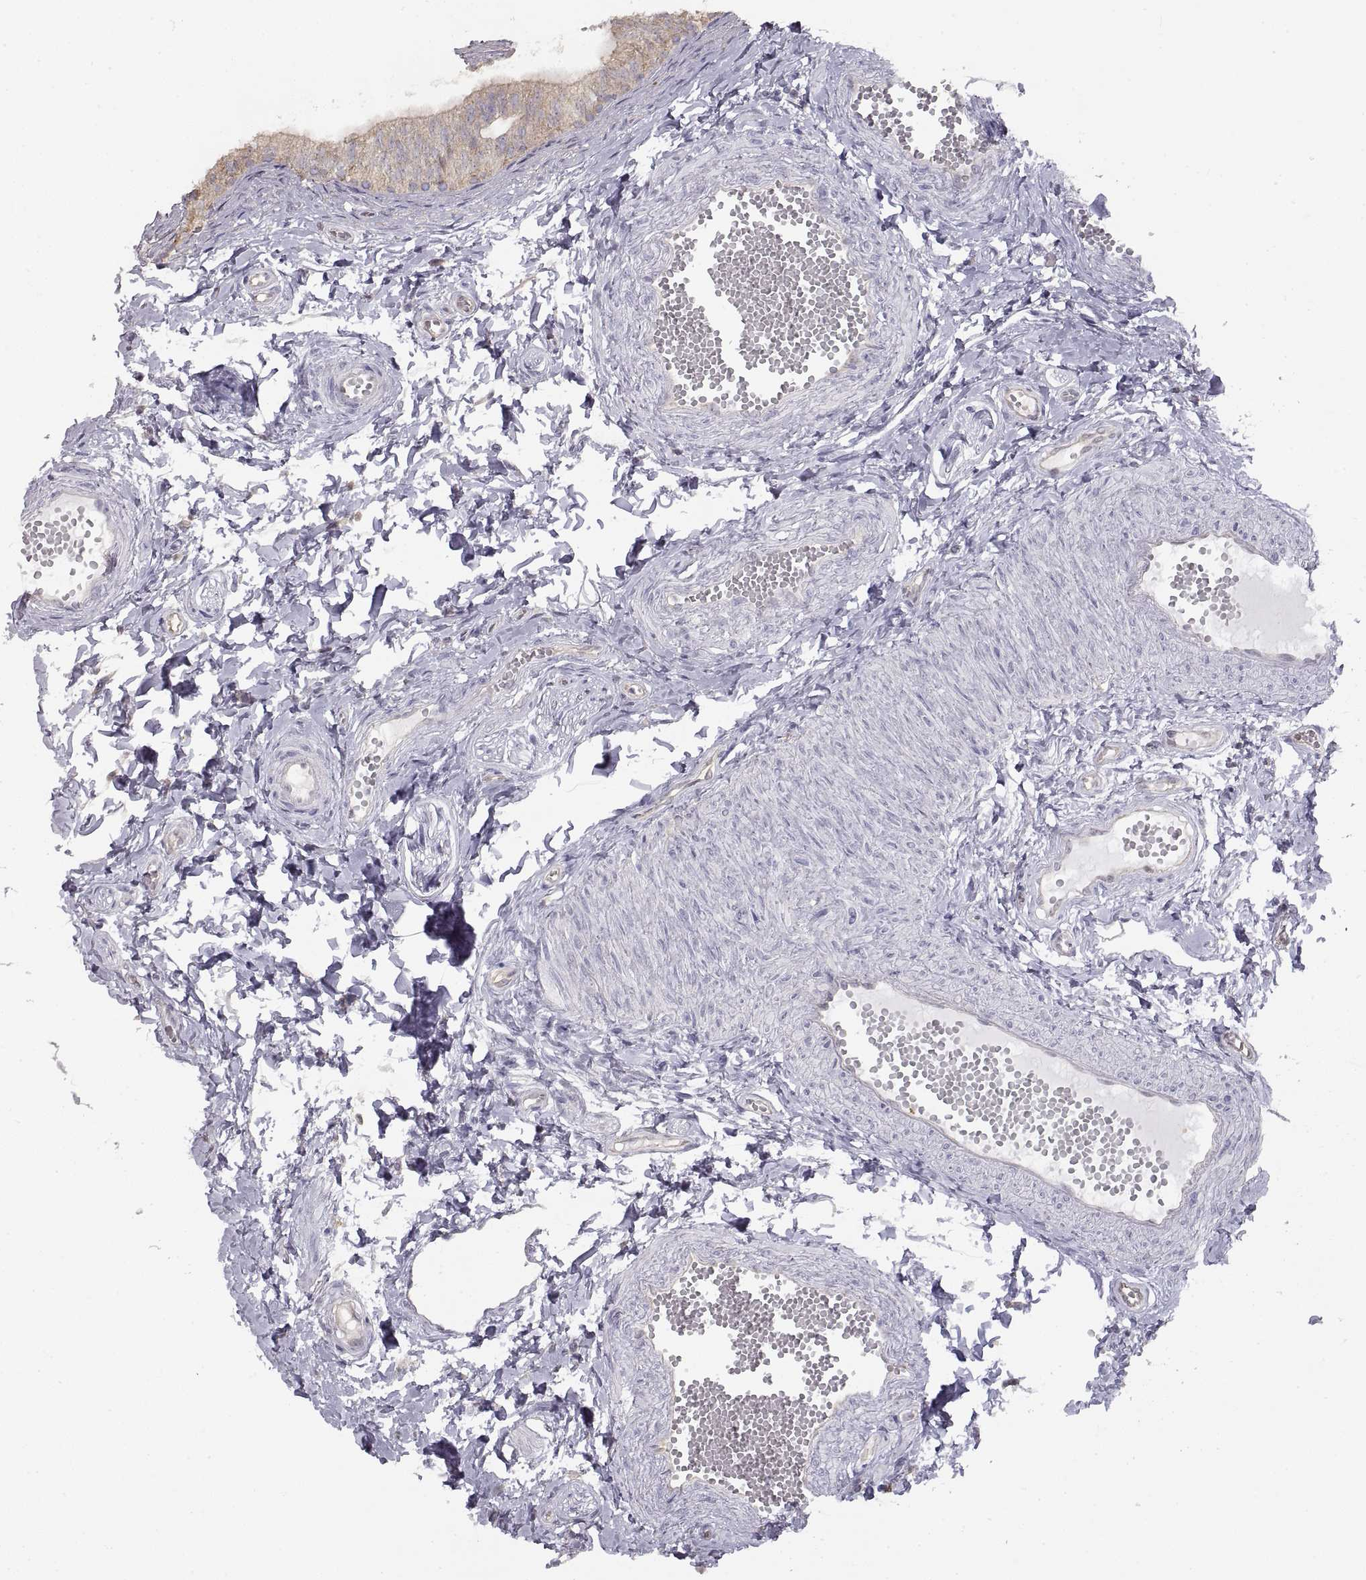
{"staining": {"intensity": "weak", "quantity": ">75%", "location": "cytoplasmic/membranous"}, "tissue": "epididymis", "cell_type": "Glandular cells", "image_type": "normal", "snomed": [{"axis": "morphology", "description": "Normal tissue, NOS"}, {"axis": "topography", "description": "Epididymis"}], "caption": "DAB (3,3'-diaminobenzidine) immunohistochemical staining of unremarkable human epididymis shows weak cytoplasmic/membranous protein positivity in approximately >75% of glandular cells. Immunohistochemistry (ihc) stains the protein in brown and the nuclei are stained blue.", "gene": "HSP90AB1", "patient": {"sex": "male", "age": 22}}